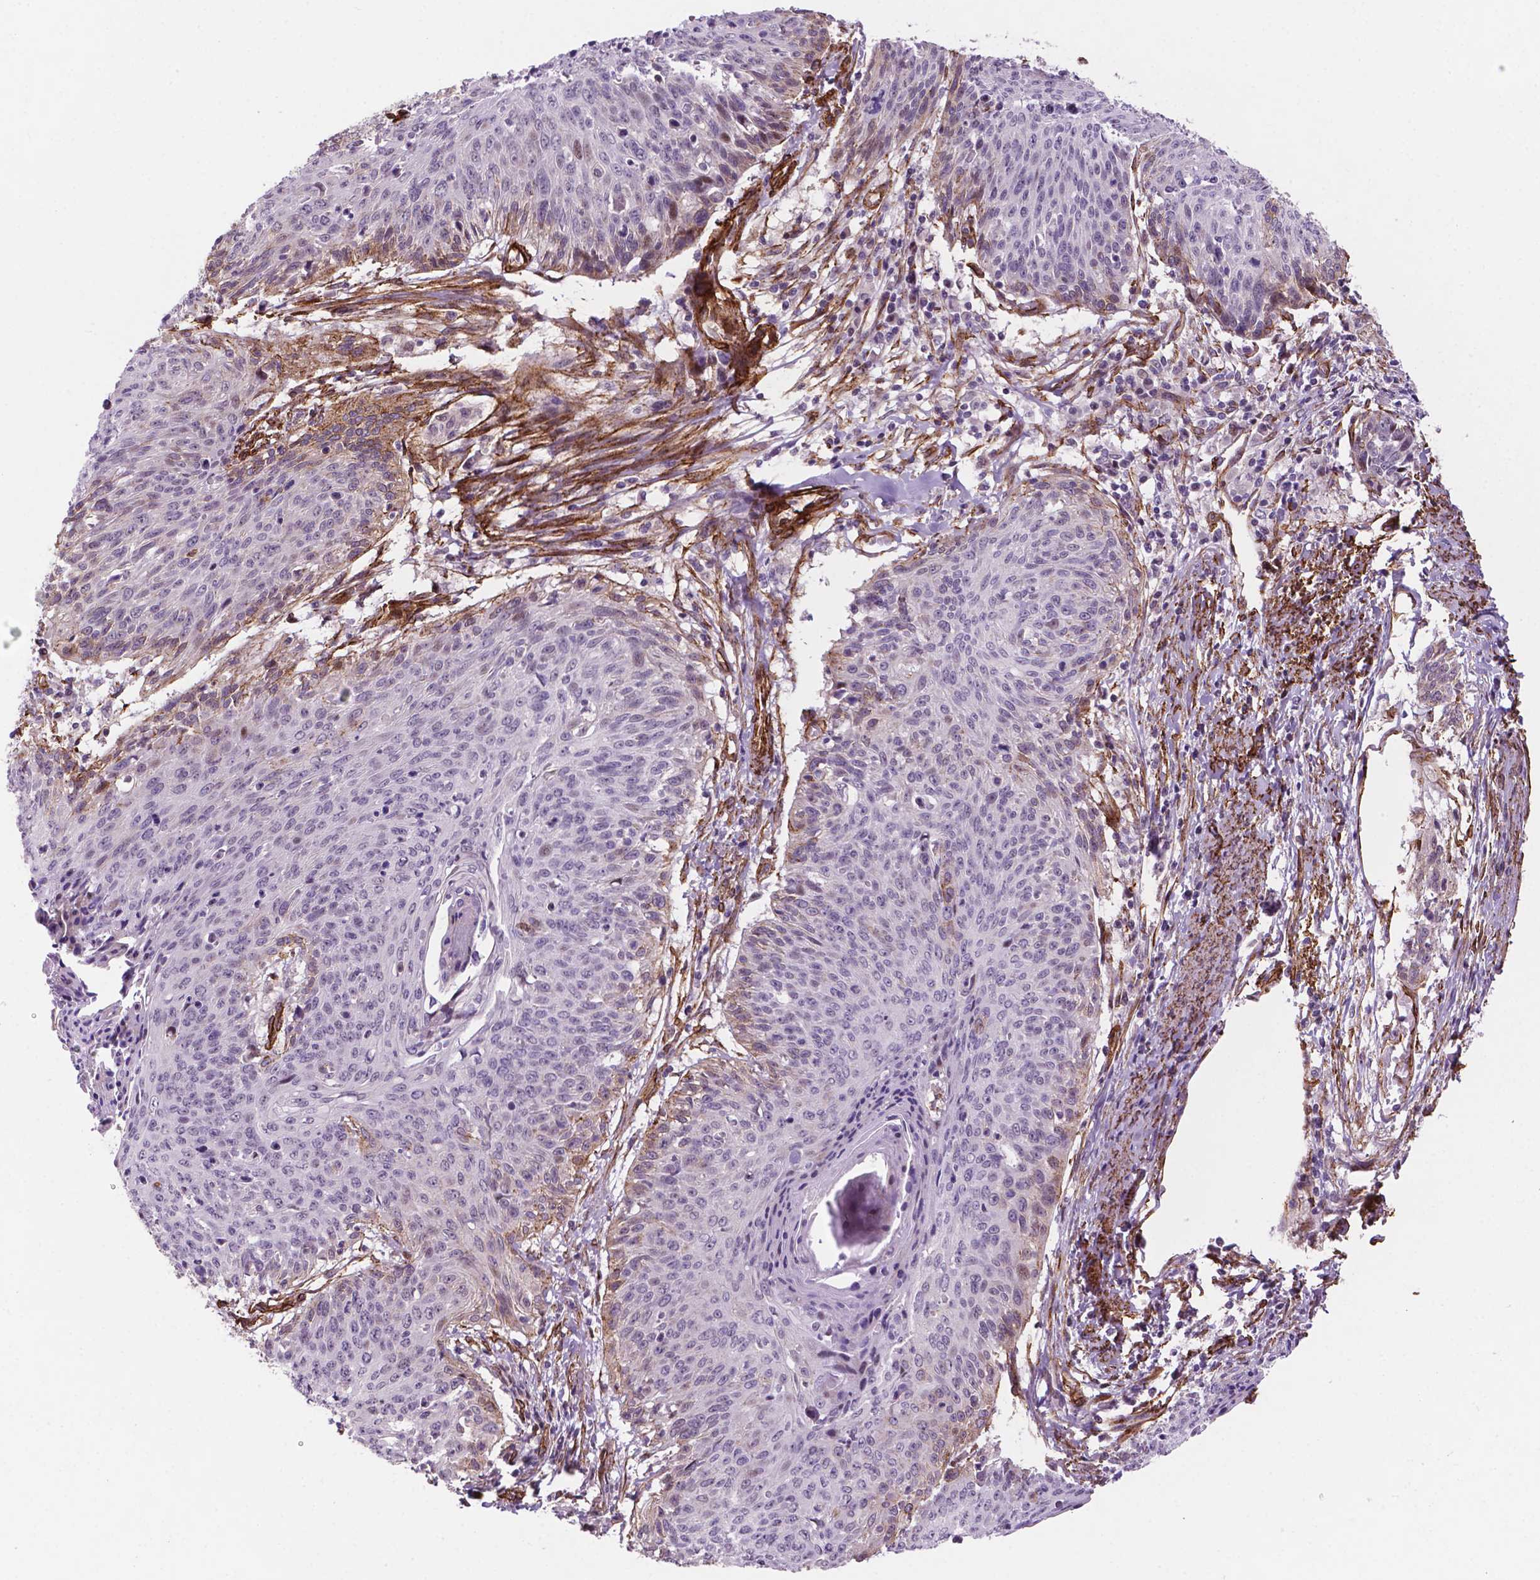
{"staining": {"intensity": "moderate", "quantity": "<25%", "location": "cytoplasmic/membranous"}, "tissue": "cervical cancer", "cell_type": "Tumor cells", "image_type": "cancer", "snomed": [{"axis": "morphology", "description": "Squamous cell carcinoma, NOS"}, {"axis": "topography", "description": "Cervix"}], "caption": "Cervical squamous cell carcinoma stained with immunohistochemistry (IHC) shows moderate cytoplasmic/membranous positivity in approximately <25% of tumor cells.", "gene": "EGFL8", "patient": {"sex": "female", "age": 45}}